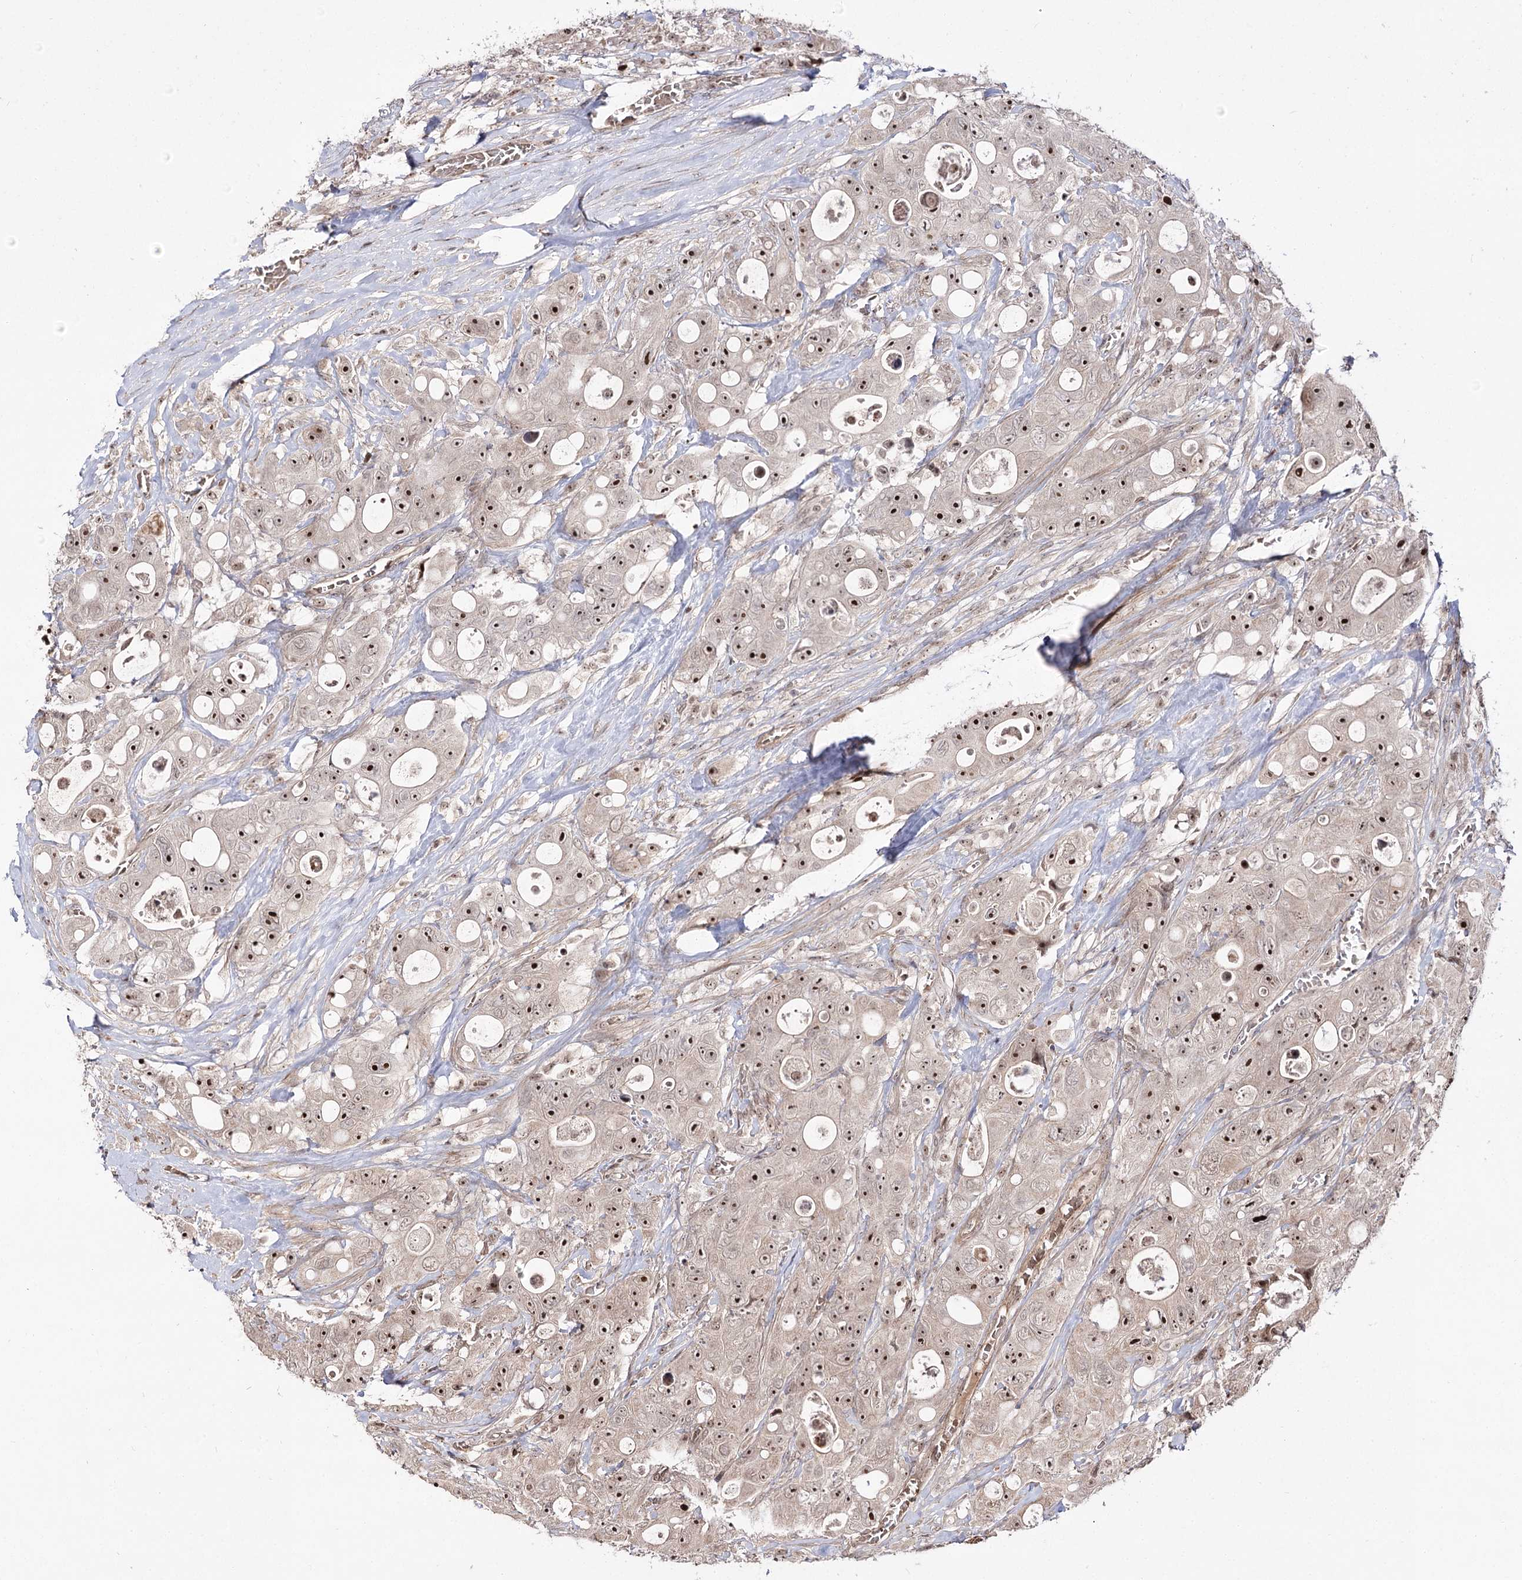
{"staining": {"intensity": "moderate", "quantity": ">75%", "location": "nuclear"}, "tissue": "colorectal cancer", "cell_type": "Tumor cells", "image_type": "cancer", "snomed": [{"axis": "morphology", "description": "Adenocarcinoma, NOS"}, {"axis": "topography", "description": "Colon"}], "caption": "A micrograph of adenocarcinoma (colorectal) stained for a protein reveals moderate nuclear brown staining in tumor cells.", "gene": "RRP9", "patient": {"sex": "female", "age": 46}}